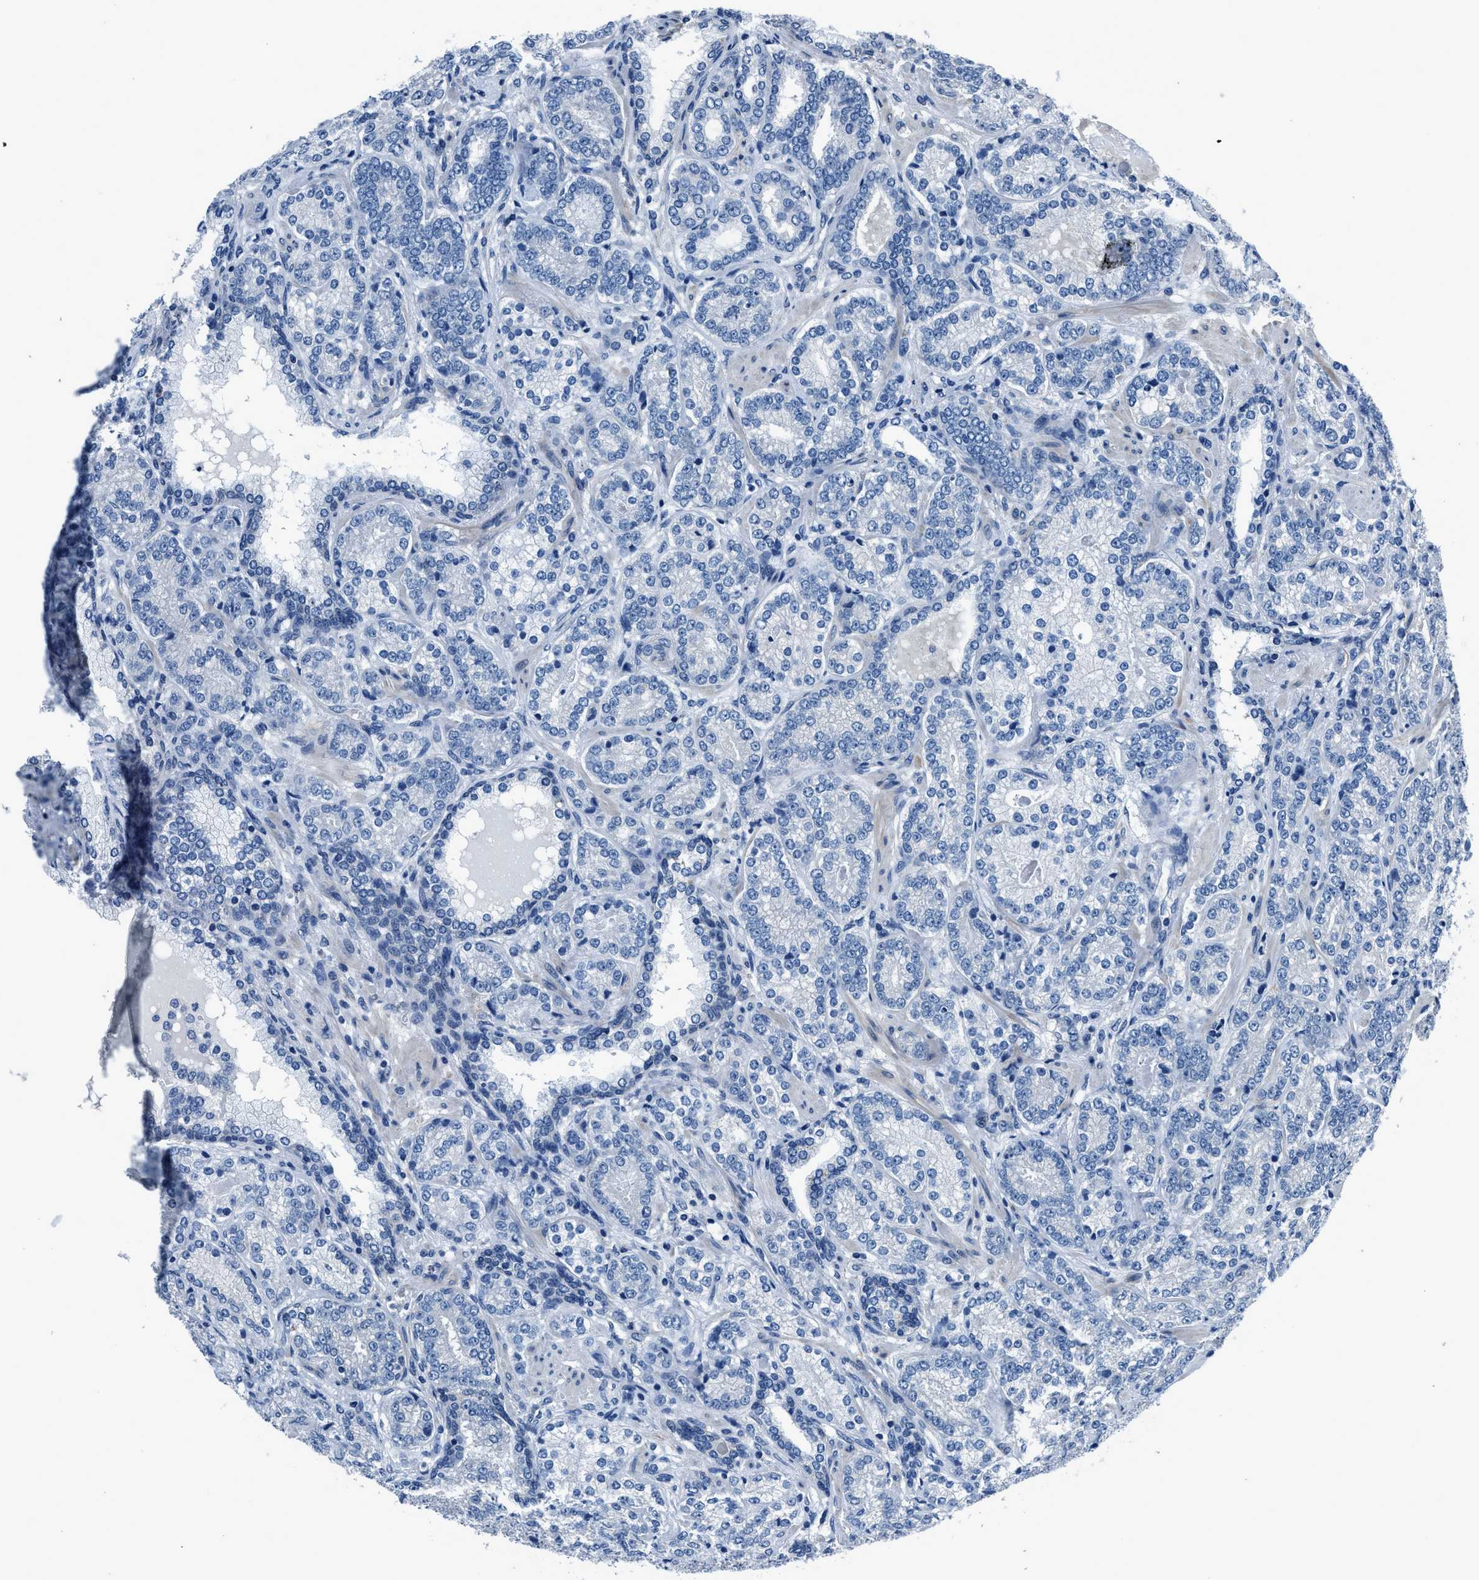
{"staining": {"intensity": "negative", "quantity": "none", "location": "none"}, "tissue": "prostate cancer", "cell_type": "Tumor cells", "image_type": "cancer", "snomed": [{"axis": "morphology", "description": "Adenocarcinoma, High grade"}, {"axis": "topography", "description": "Prostate"}], "caption": "DAB immunohistochemical staining of prostate adenocarcinoma (high-grade) displays no significant positivity in tumor cells.", "gene": "GJA3", "patient": {"sex": "male", "age": 61}}